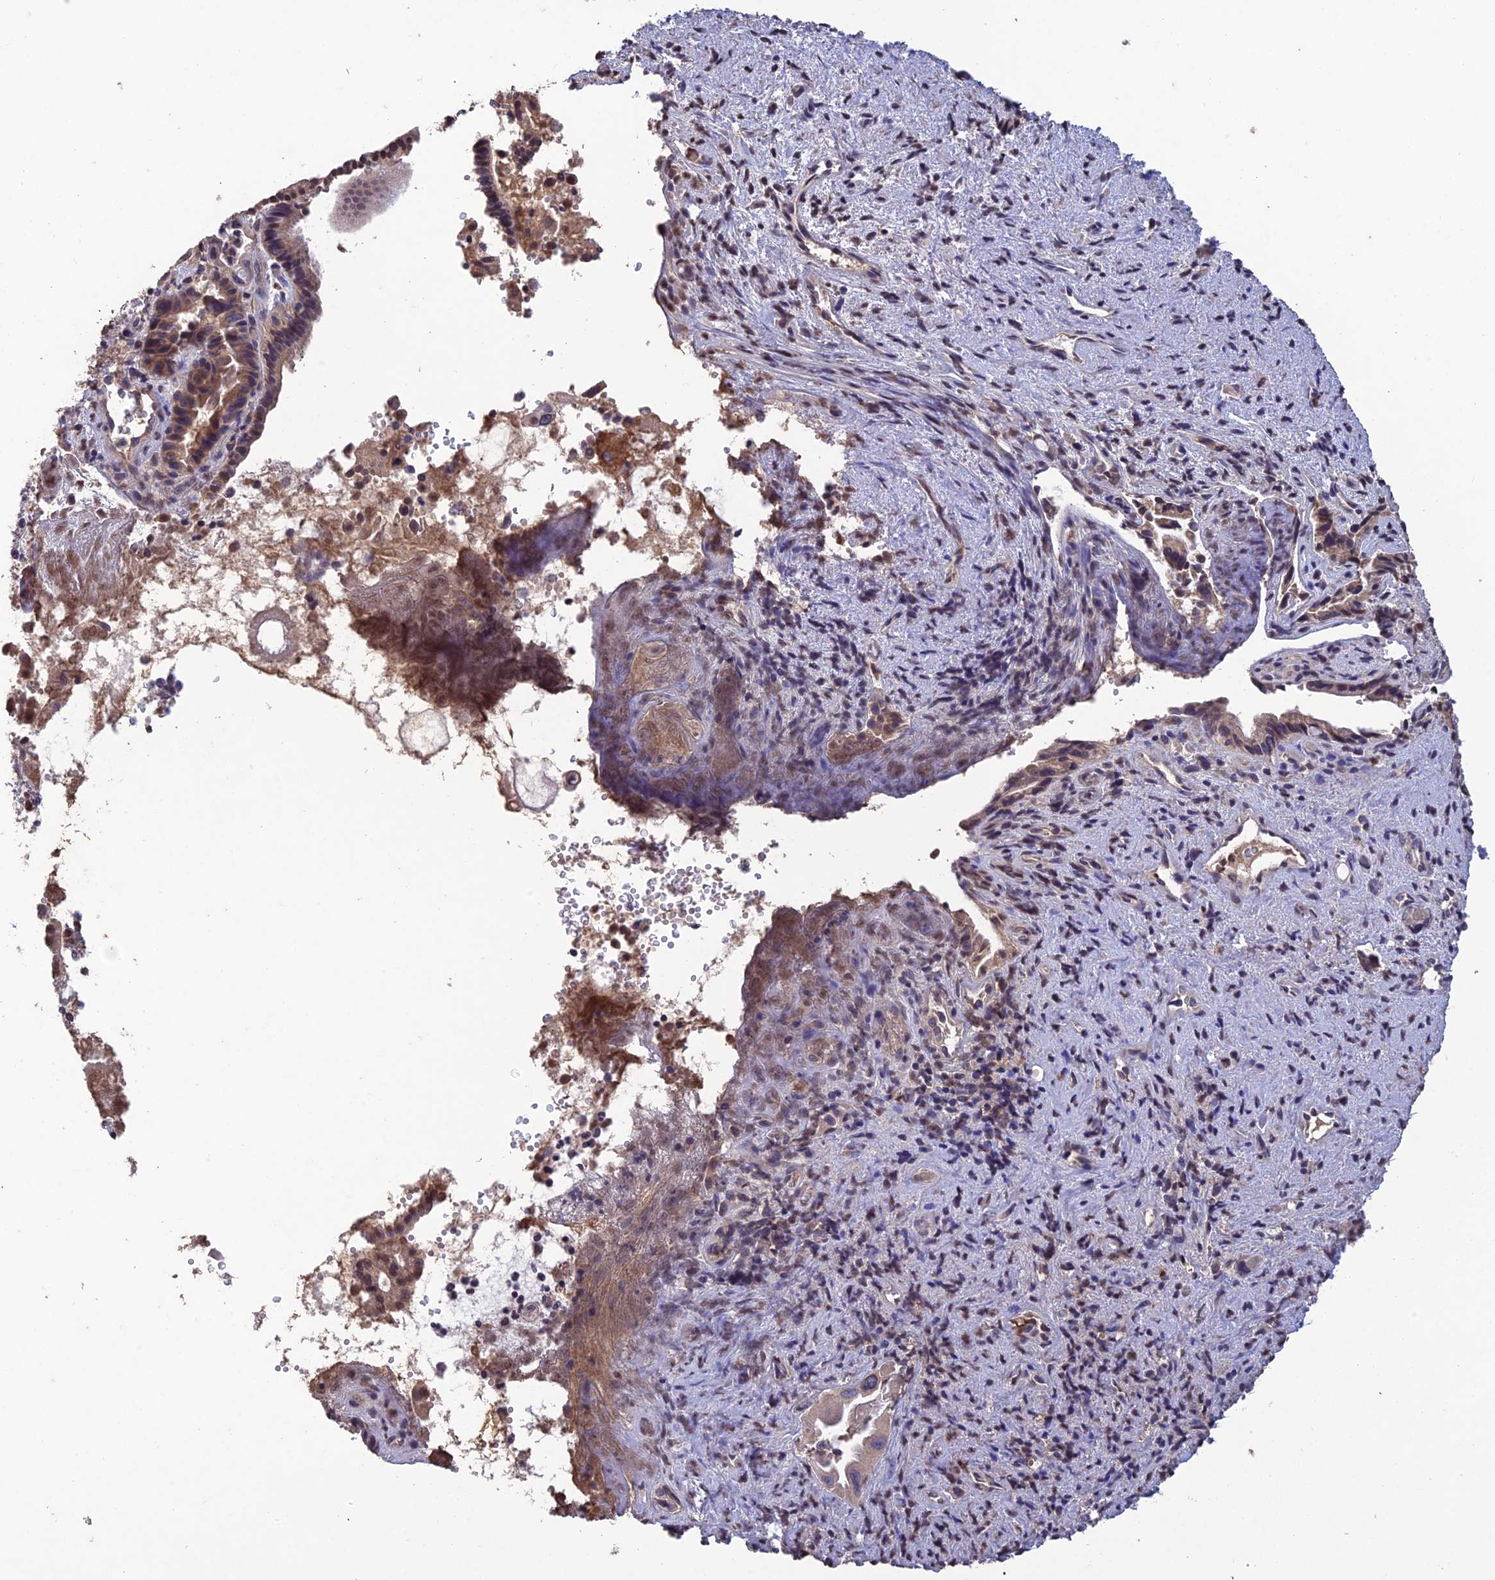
{"staining": {"intensity": "weak", "quantity": ">75%", "location": "cytoplasmic/membranous"}, "tissue": "pancreatic cancer", "cell_type": "Tumor cells", "image_type": "cancer", "snomed": [{"axis": "morphology", "description": "Adenocarcinoma, NOS"}, {"axis": "topography", "description": "Pancreas"}], "caption": "The photomicrograph displays staining of pancreatic cancer, revealing weak cytoplasmic/membranous protein staining (brown color) within tumor cells.", "gene": "SLC39A13", "patient": {"sex": "female", "age": 77}}